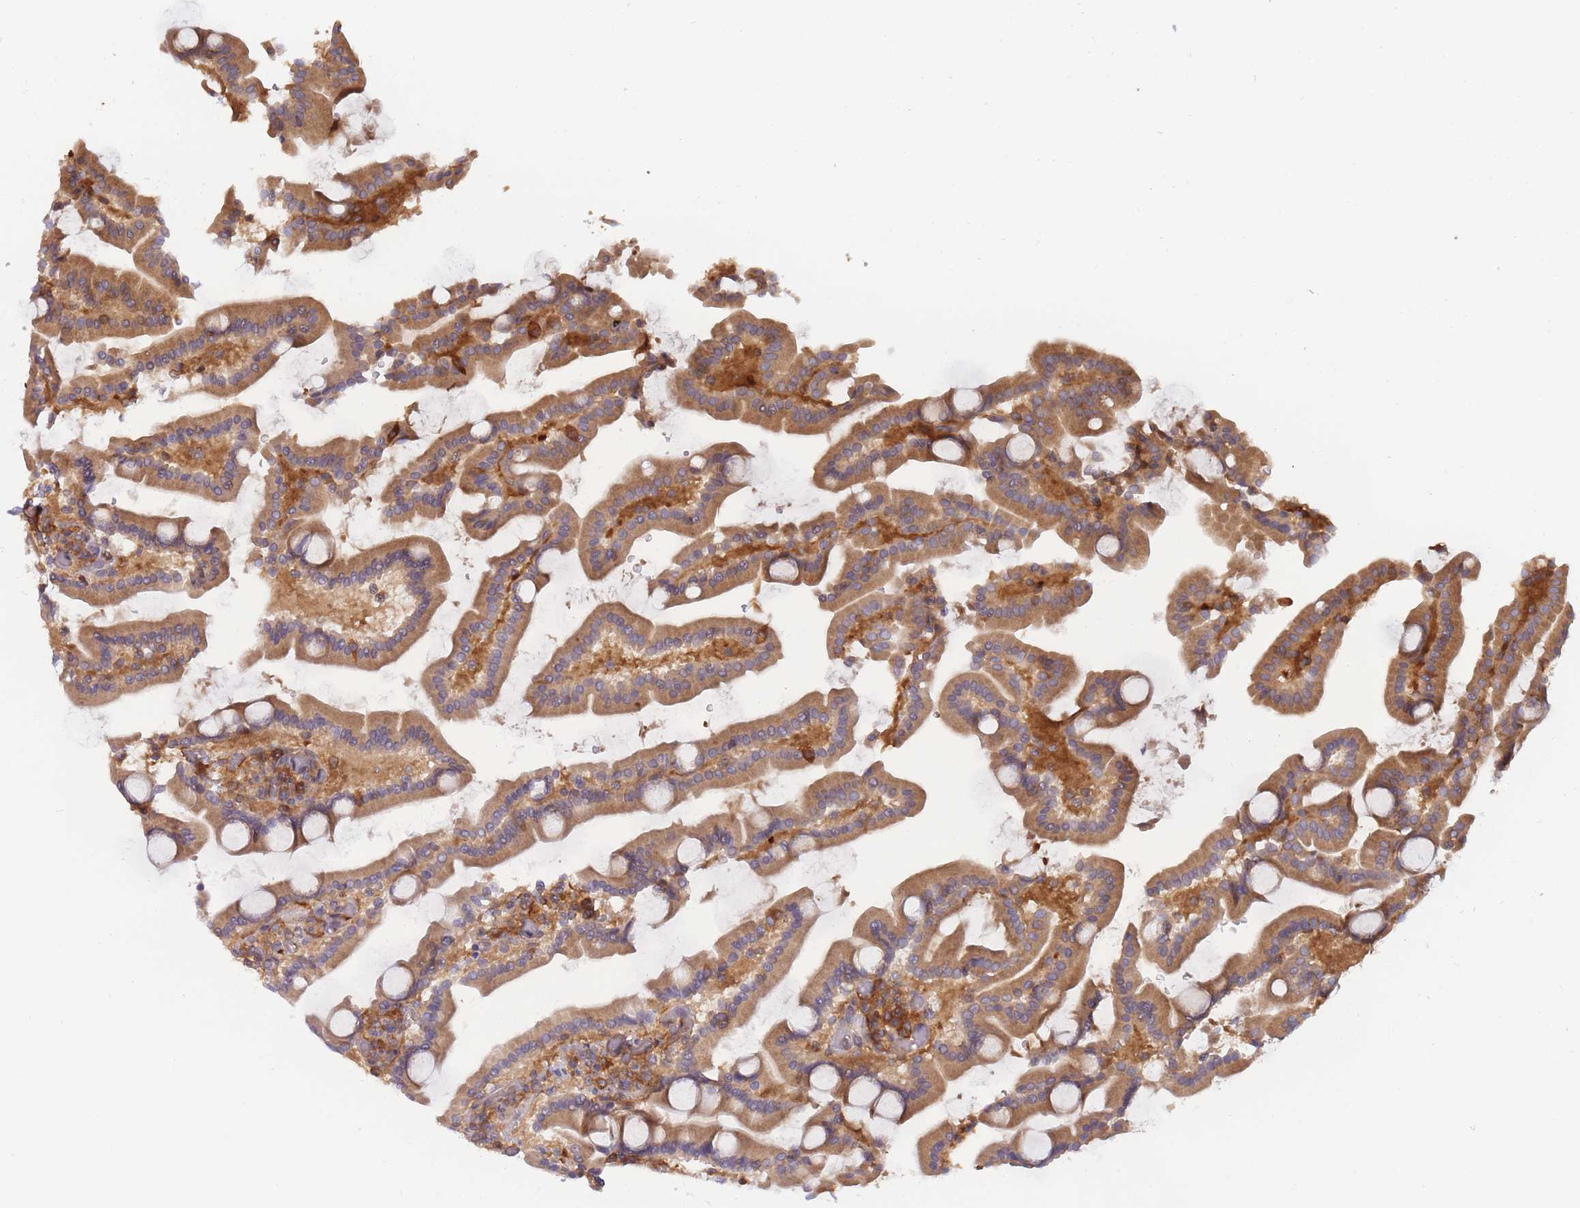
{"staining": {"intensity": "strong", "quantity": ">75%", "location": "cytoplasmic/membranous"}, "tissue": "duodenum", "cell_type": "Glandular cells", "image_type": "normal", "snomed": [{"axis": "morphology", "description": "Normal tissue, NOS"}, {"axis": "topography", "description": "Duodenum"}], "caption": "Immunohistochemistry (DAB) staining of unremarkable human duodenum demonstrates strong cytoplasmic/membranous protein staining in about >75% of glandular cells. The staining was performed using DAB (3,3'-diaminobenzidine) to visualize the protein expression in brown, while the nuclei were stained in blue with hematoxylin (Magnification: 20x).", "gene": "SLC4A9", "patient": {"sex": "male", "age": 55}}